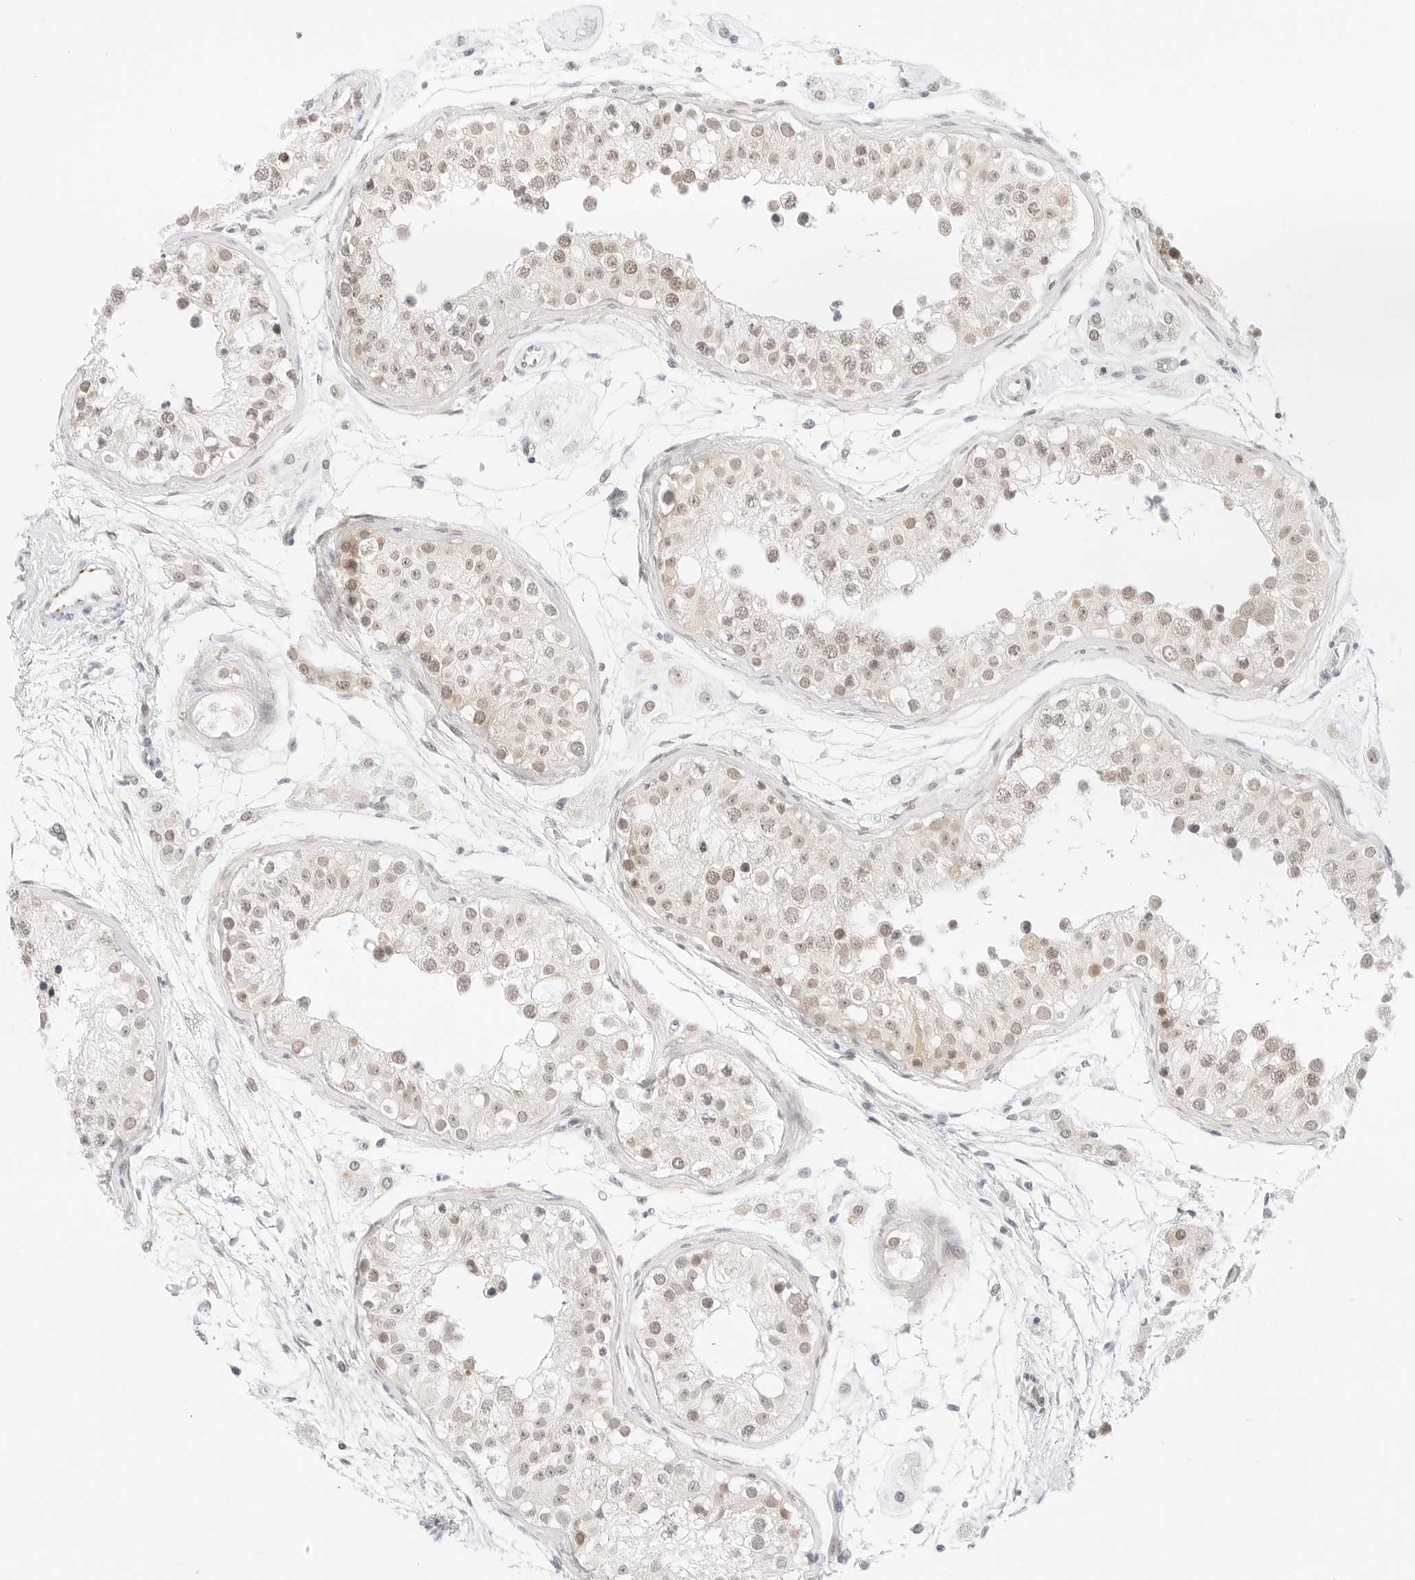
{"staining": {"intensity": "weak", "quantity": "25%-75%", "location": "cytoplasmic/membranous,nuclear"}, "tissue": "testis", "cell_type": "Cells in seminiferous ducts", "image_type": "normal", "snomed": [{"axis": "morphology", "description": "Normal tissue, NOS"}, {"axis": "morphology", "description": "Adenocarcinoma, metastatic, NOS"}, {"axis": "topography", "description": "Testis"}], "caption": "DAB (3,3'-diaminobenzidine) immunohistochemical staining of benign human testis demonstrates weak cytoplasmic/membranous,nuclear protein positivity in approximately 25%-75% of cells in seminiferous ducts.", "gene": "POLR3C", "patient": {"sex": "male", "age": 26}}